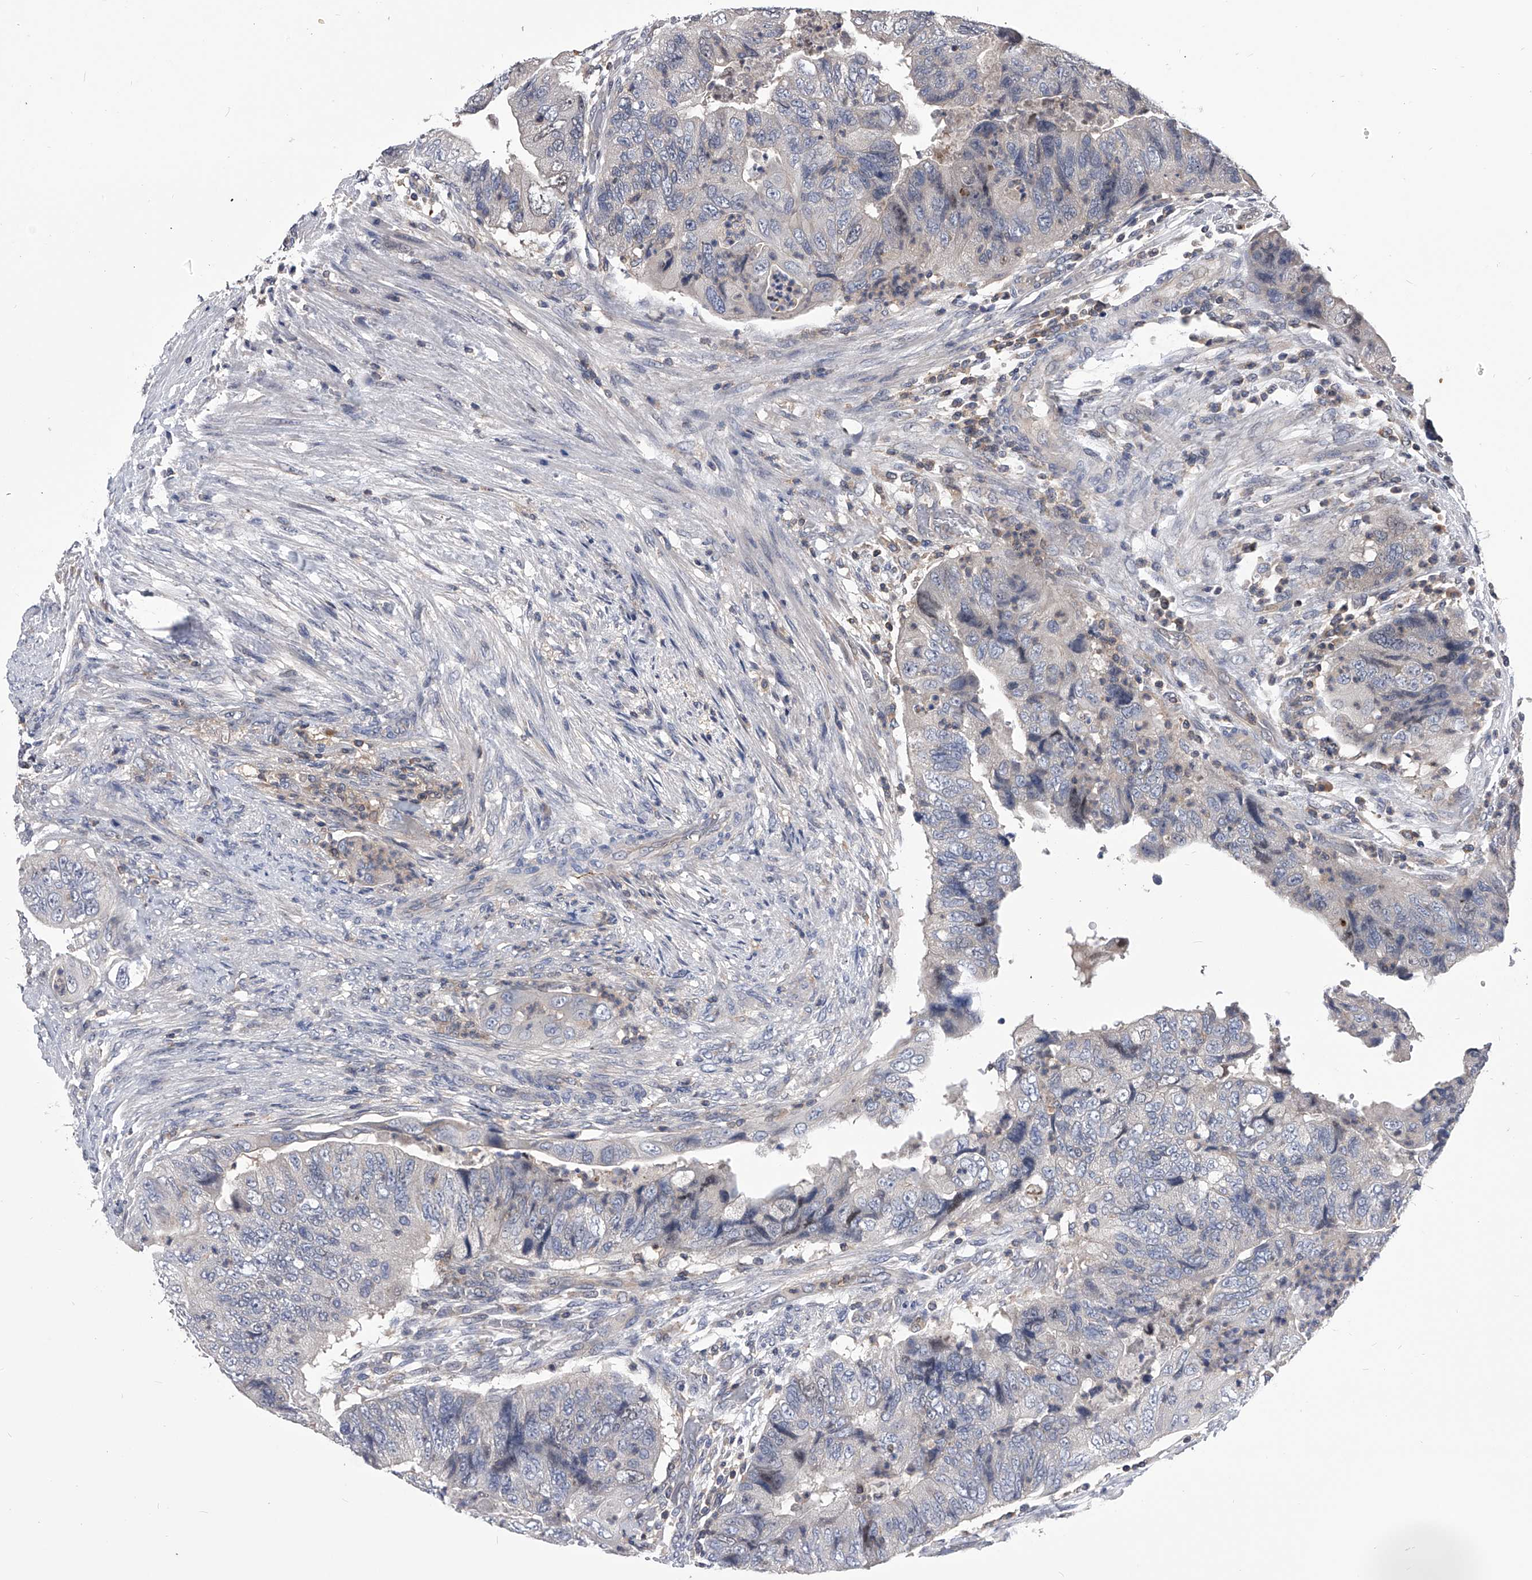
{"staining": {"intensity": "negative", "quantity": "none", "location": "none"}, "tissue": "colorectal cancer", "cell_type": "Tumor cells", "image_type": "cancer", "snomed": [{"axis": "morphology", "description": "Adenocarcinoma, NOS"}, {"axis": "topography", "description": "Rectum"}], "caption": "Tumor cells show no significant protein staining in colorectal cancer (adenocarcinoma).", "gene": "PAN3", "patient": {"sex": "male", "age": 63}}